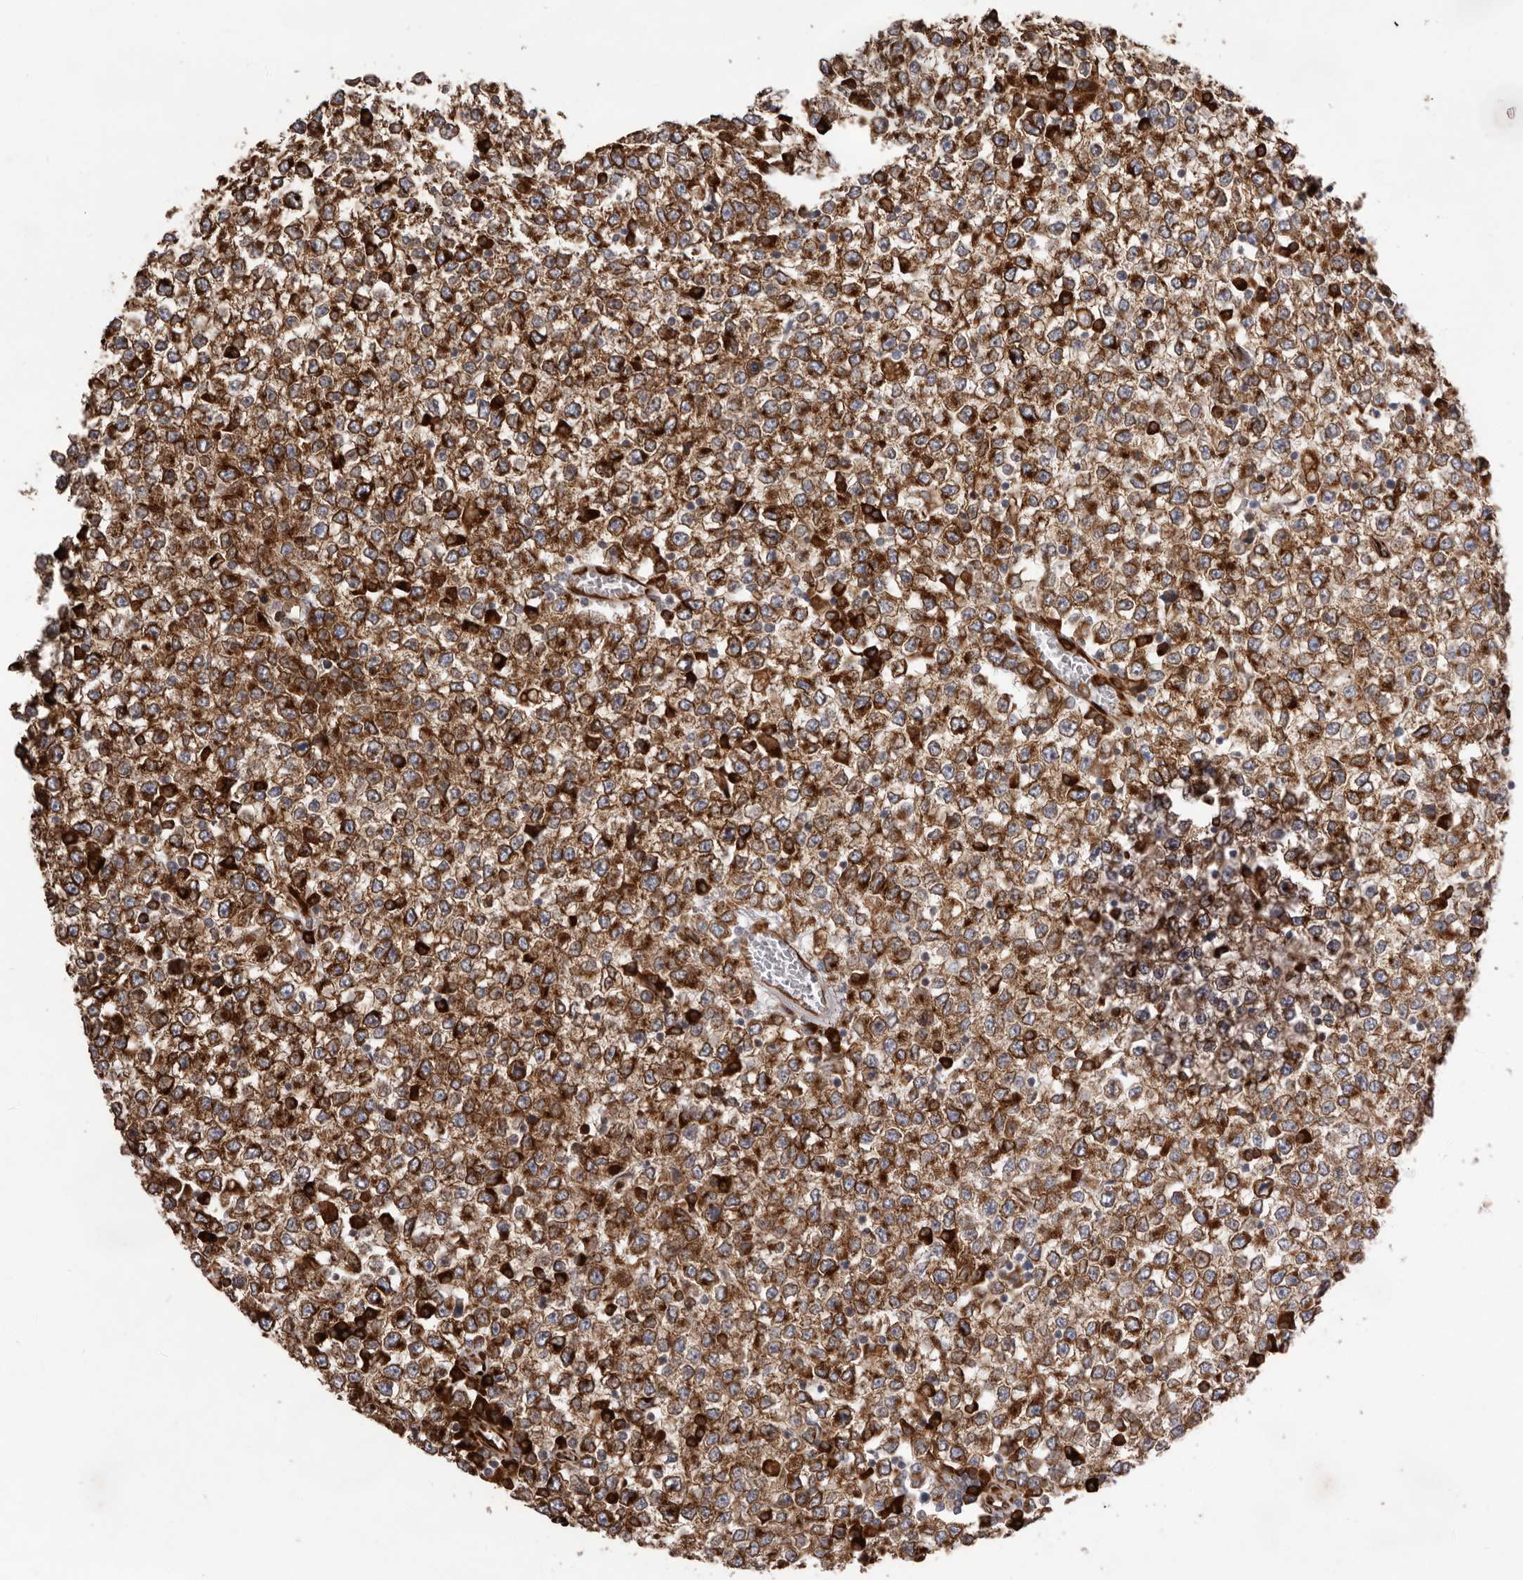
{"staining": {"intensity": "strong", "quantity": ">75%", "location": "cytoplasmic/membranous"}, "tissue": "testis cancer", "cell_type": "Tumor cells", "image_type": "cancer", "snomed": [{"axis": "morphology", "description": "Seminoma, NOS"}, {"axis": "topography", "description": "Testis"}], "caption": "Immunohistochemical staining of human testis cancer (seminoma) demonstrates high levels of strong cytoplasmic/membranous positivity in approximately >75% of tumor cells. (DAB IHC, brown staining for protein, blue staining for nuclei).", "gene": "WDTC1", "patient": {"sex": "male", "age": 65}}